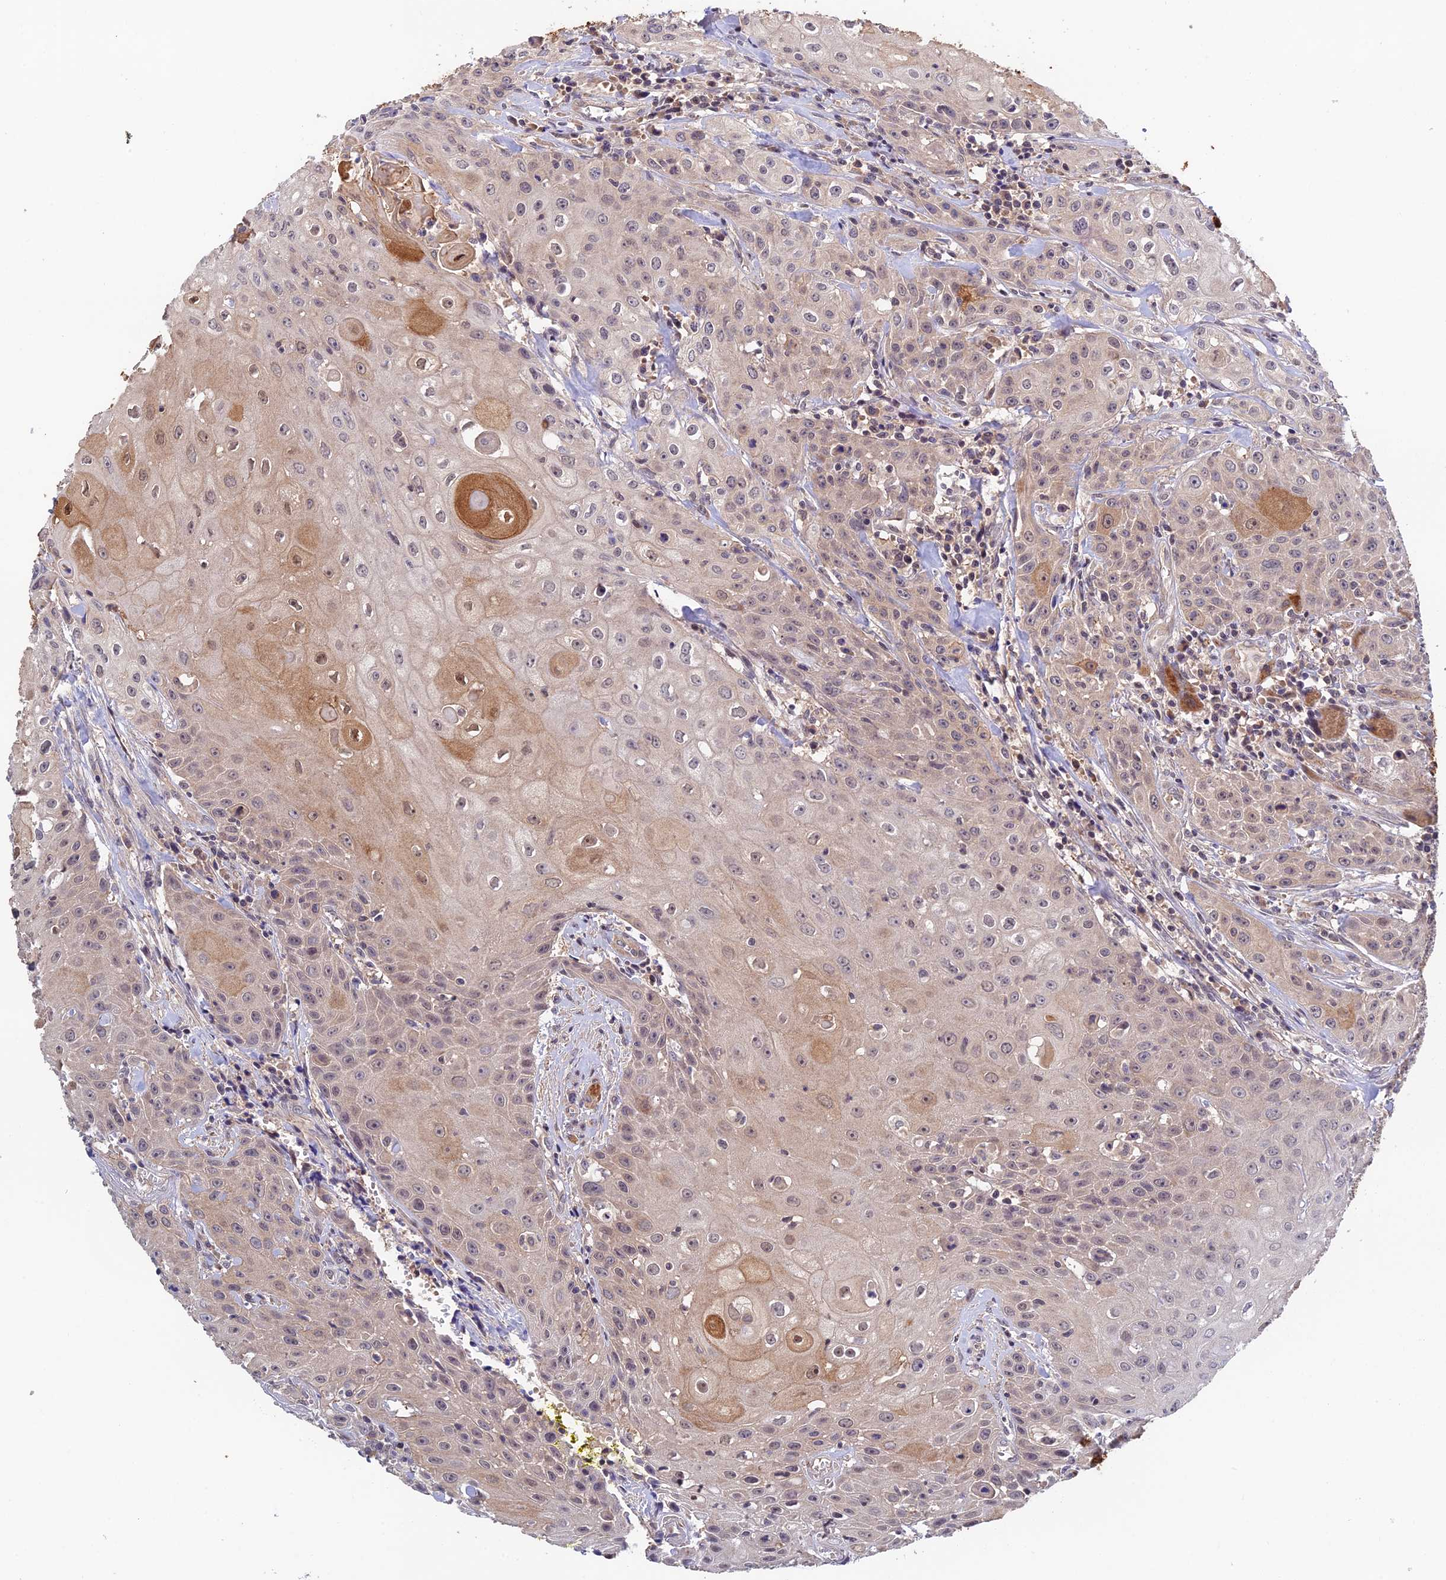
{"staining": {"intensity": "moderate", "quantity": "<25%", "location": "cytoplasmic/membranous,nuclear"}, "tissue": "head and neck cancer", "cell_type": "Tumor cells", "image_type": "cancer", "snomed": [{"axis": "morphology", "description": "Squamous cell carcinoma, NOS"}, {"axis": "topography", "description": "Oral tissue"}, {"axis": "topography", "description": "Head-Neck"}], "caption": "This is an image of immunohistochemistry staining of head and neck squamous cell carcinoma, which shows moderate positivity in the cytoplasmic/membranous and nuclear of tumor cells.", "gene": "CWH43", "patient": {"sex": "female", "age": 82}}